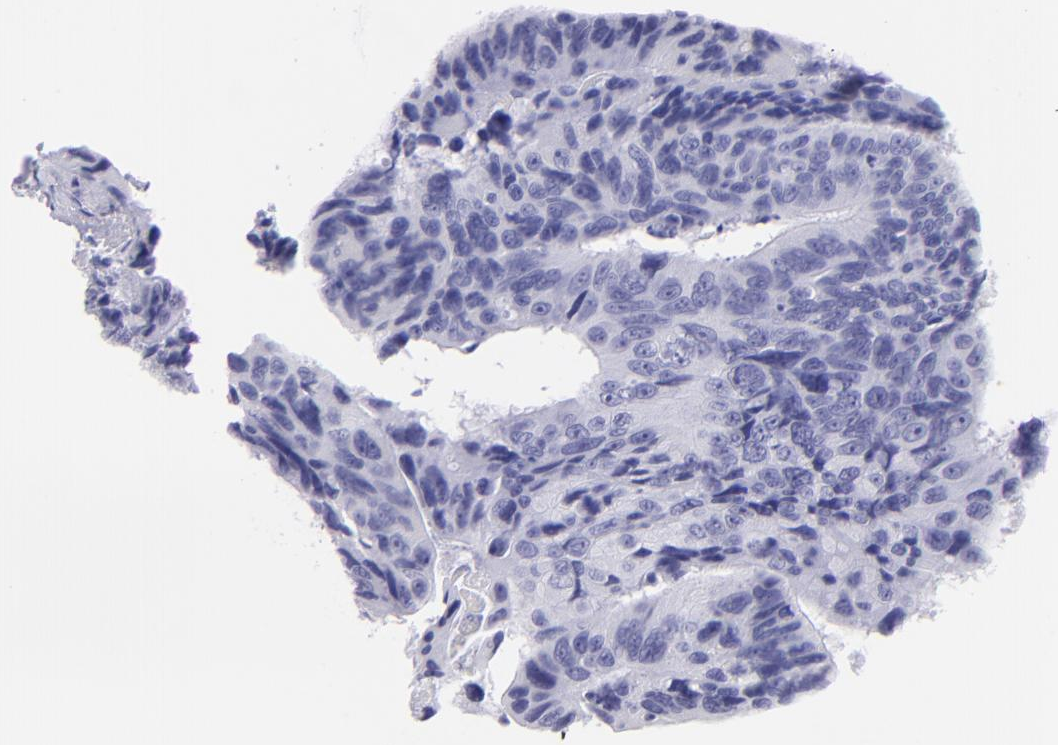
{"staining": {"intensity": "negative", "quantity": "none", "location": "none"}, "tissue": "colorectal cancer", "cell_type": "Tumor cells", "image_type": "cancer", "snomed": [{"axis": "morphology", "description": "Adenocarcinoma, NOS"}, {"axis": "topography", "description": "Colon"}], "caption": "Immunohistochemistry of colorectal cancer (adenocarcinoma) exhibits no staining in tumor cells.", "gene": "PIP", "patient": {"sex": "female", "age": 55}}